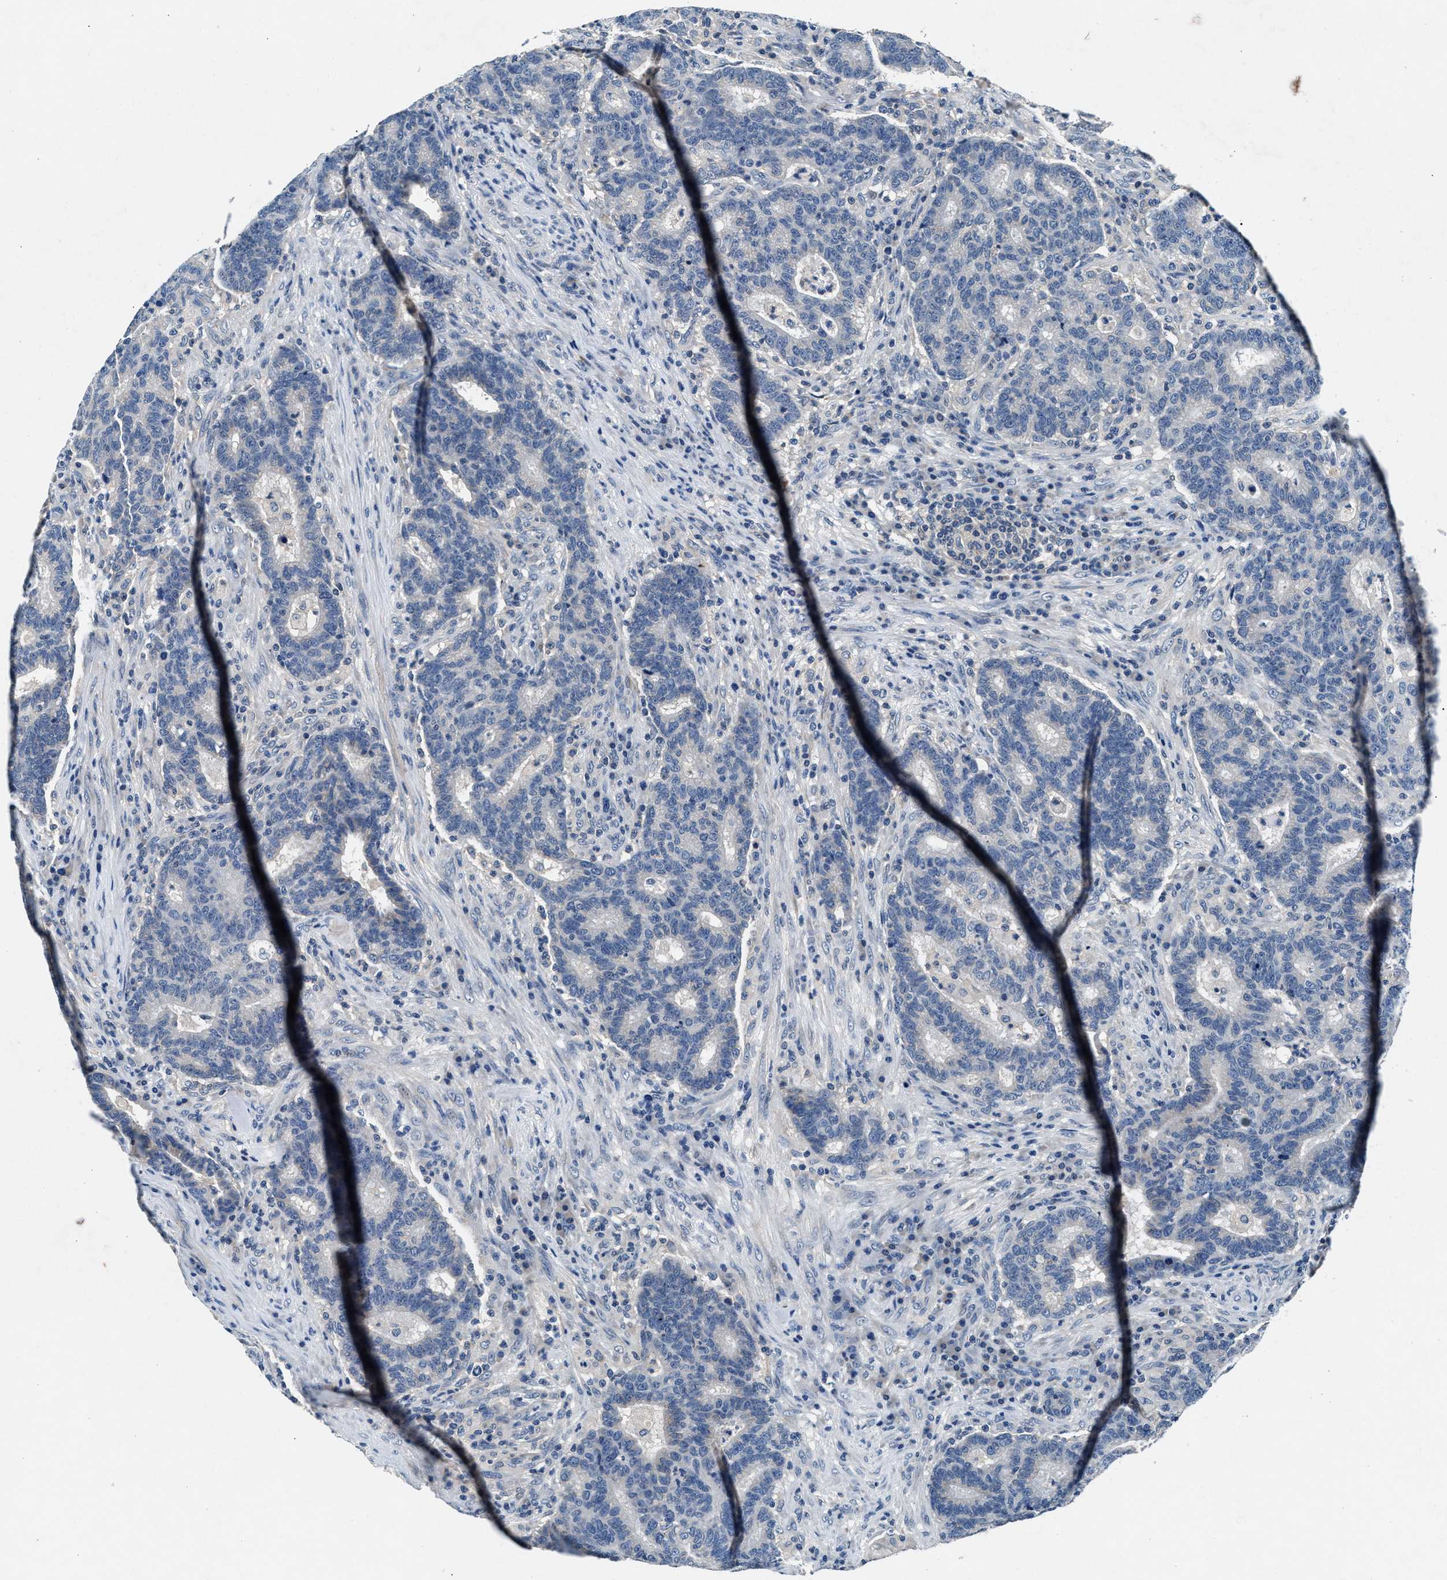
{"staining": {"intensity": "negative", "quantity": "none", "location": "none"}, "tissue": "colorectal cancer", "cell_type": "Tumor cells", "image_type": "cancer", "snomed": [{"axis": "morphology", "description": "Adenocarcinoma, NOS"}, {"axis": "topography", "description": "Colon"}], "caption": "Immunohistochemistry (IHC) of human colorectal adenocarcinoma demonstrates no positivity in tumor cells.", "gene": "DENND6B", "patient": {"sex": "female", "age": 75}}